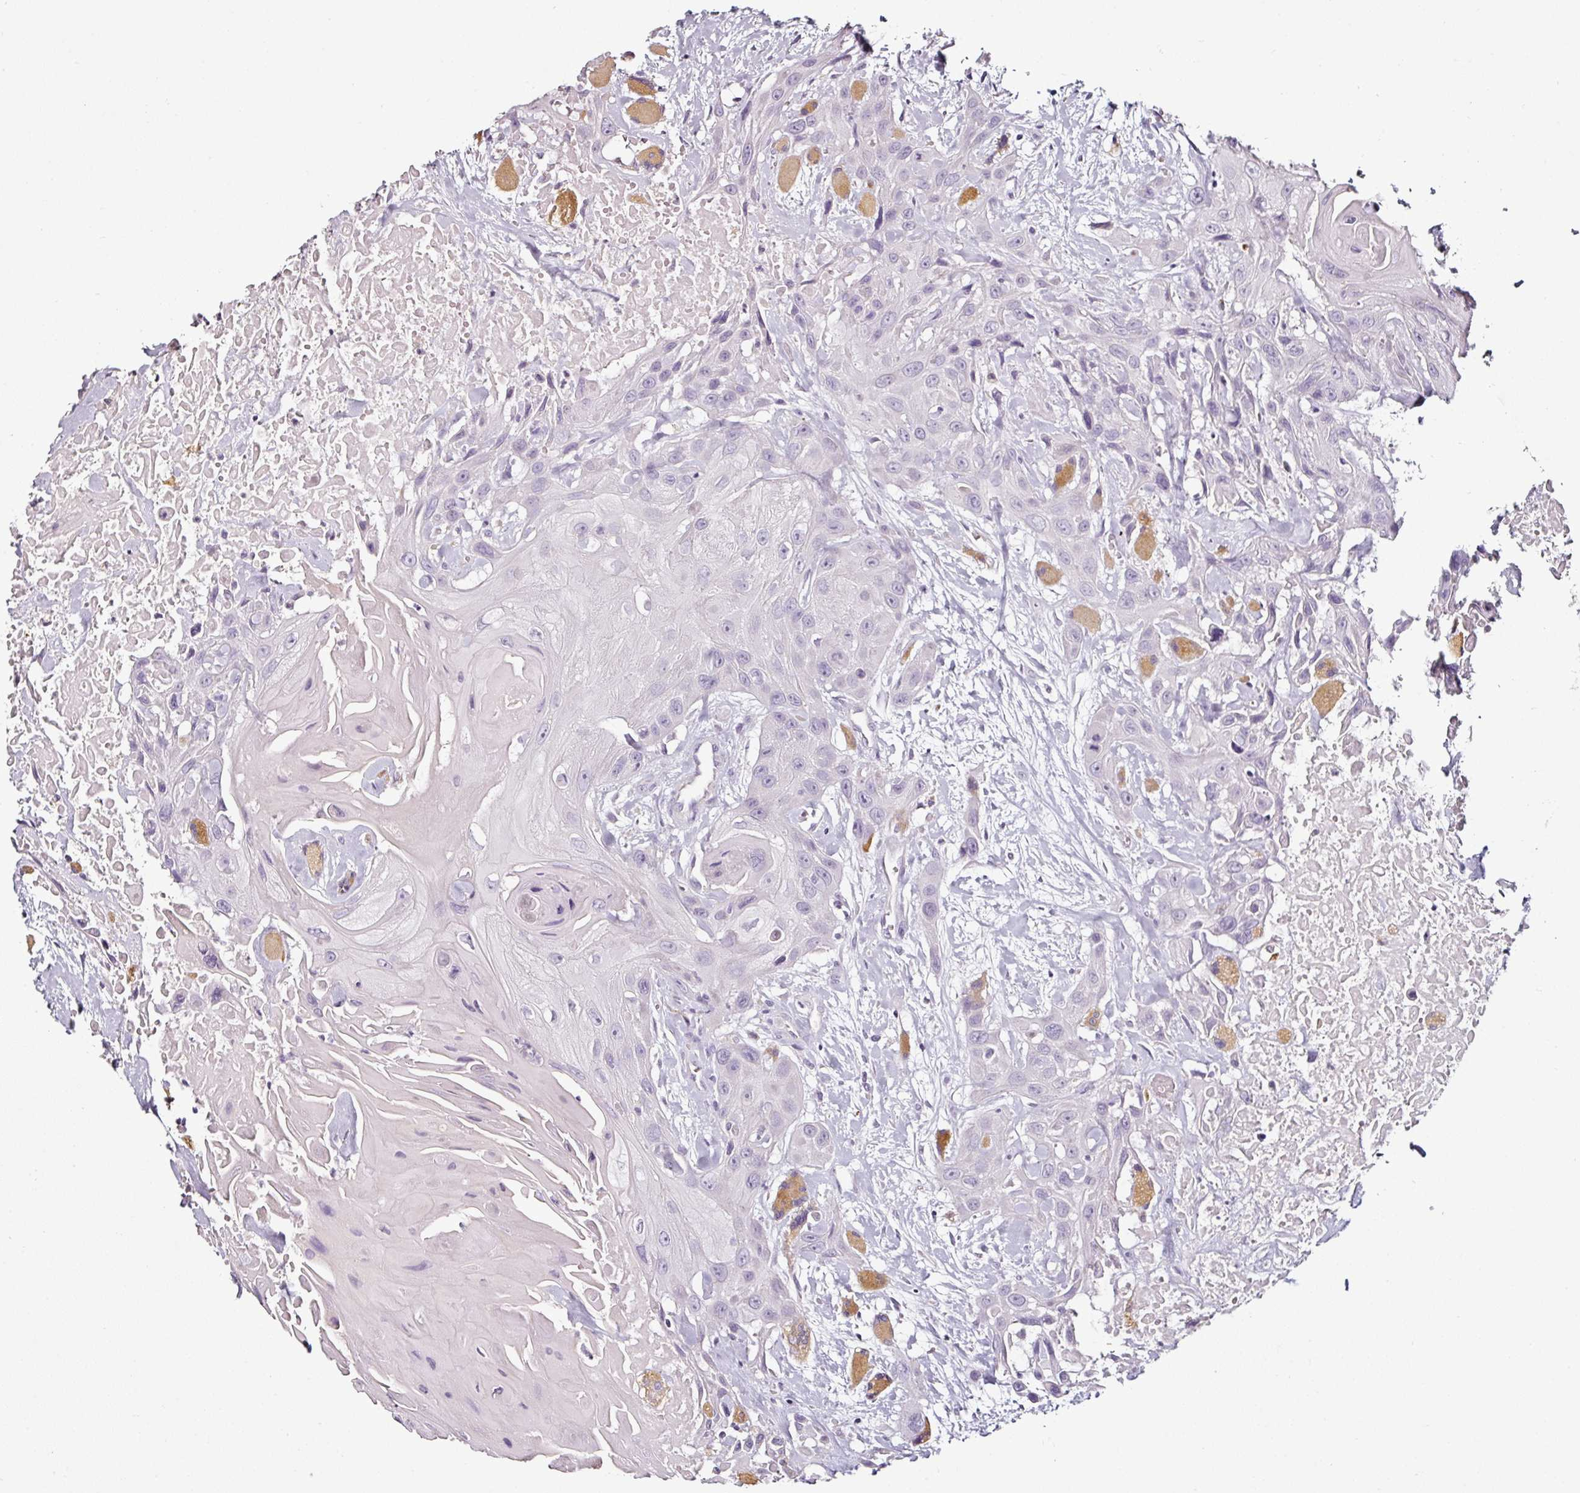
{"staining": {"intensity": "negative", "quantity": "none", "location": "none"}, "tissue": "head and neck cancer", "cell_type": "Tumor cells", "image_type": "cancer", "snomed": [{"axis": "morphology", "description": "Squamous cell carcinoma, NOS"}, {"axis": "topography", "description": "Head-Neck"}], "caption": "A high-resolution micrograph shows IHC staining of head and neck cancer (squamous cell carcinoma), which shows no significant expression in tumor cells.", "gene": "CAP2", "patient": {"sex": "male", "age": 81}}